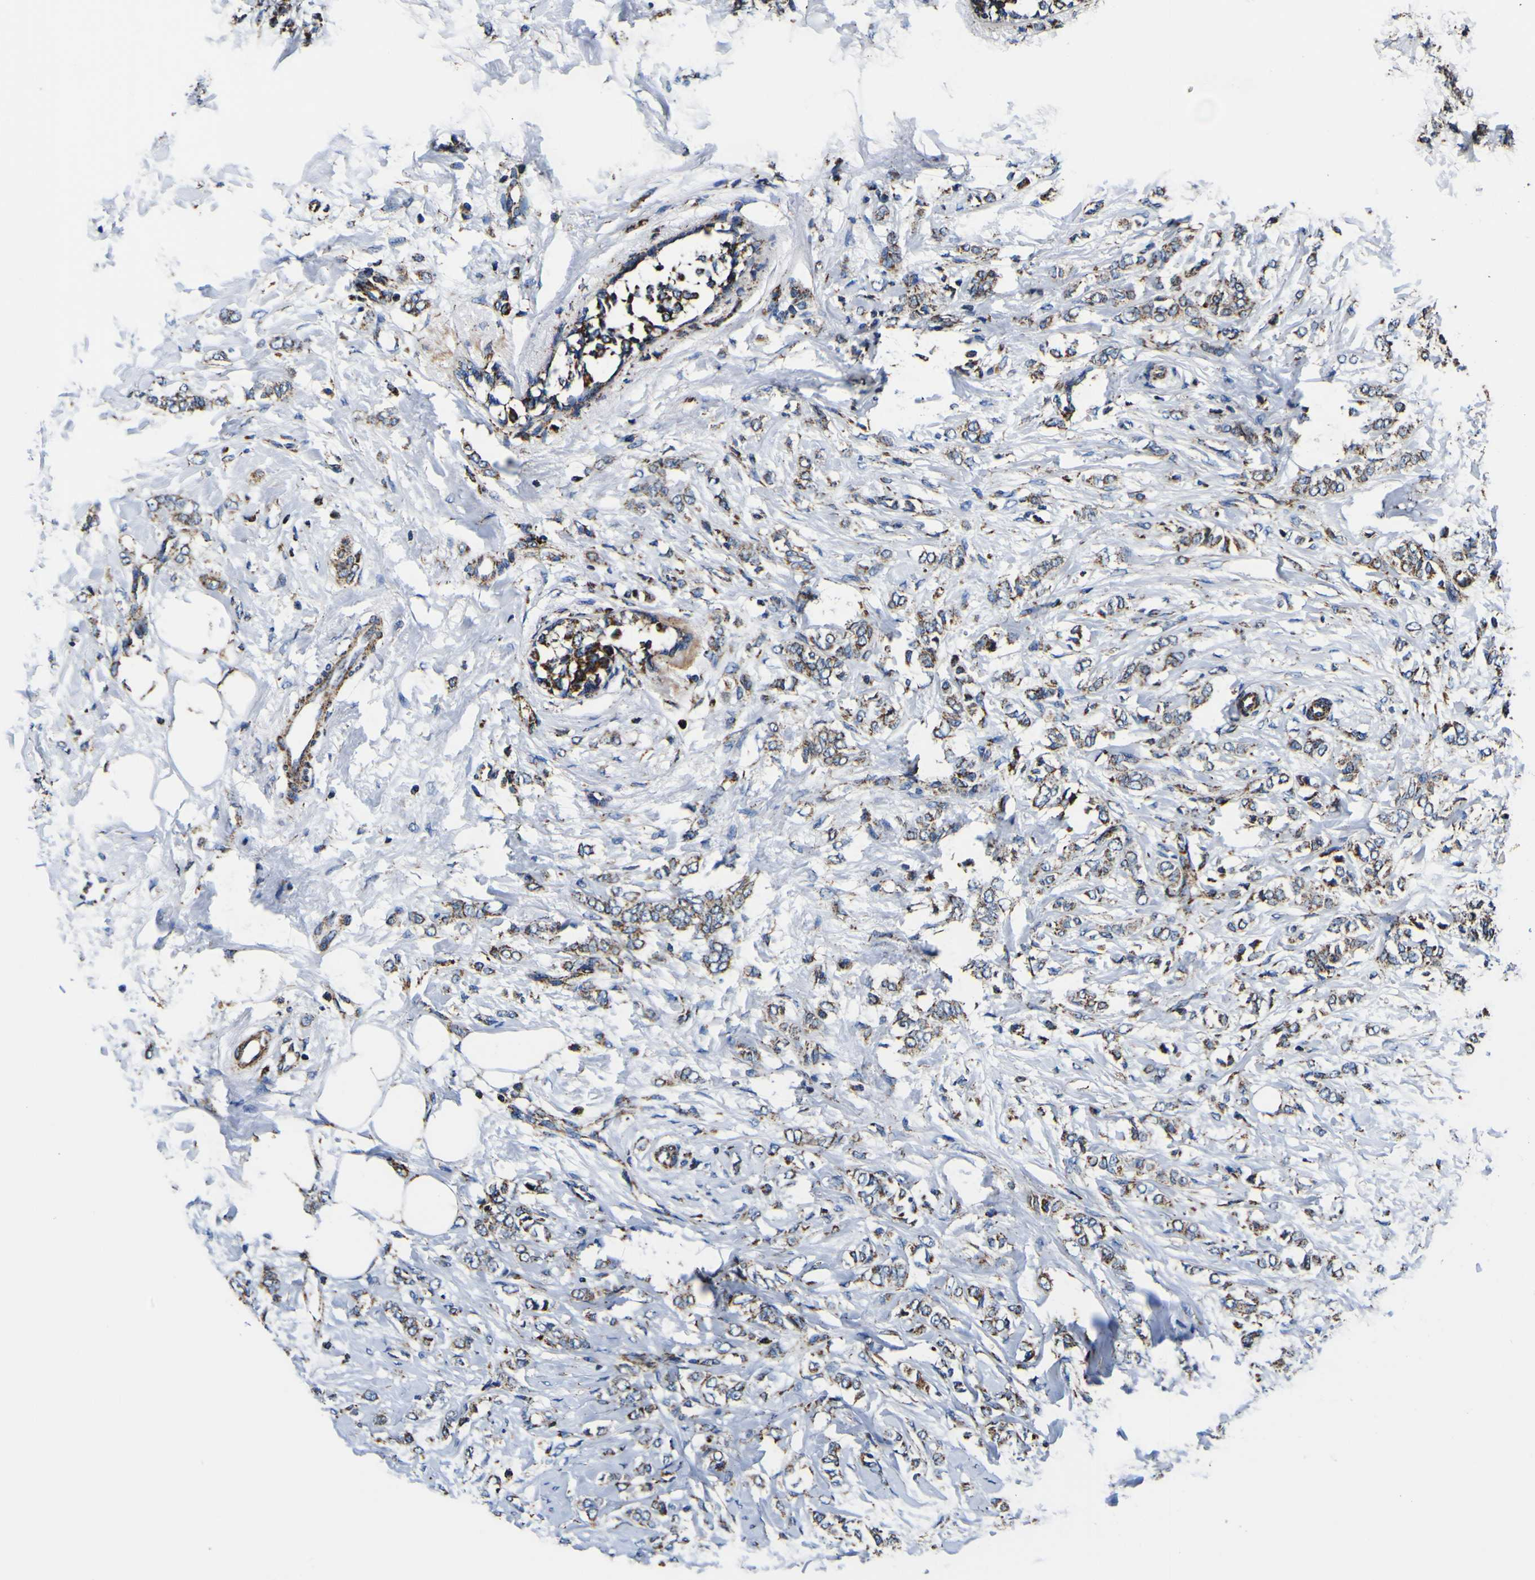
{"staining": {"intensity": "strong", "quantity": ">75%", "location": "cytoplasmic/membranous"}, "tissue": "breast cancer", "cell_type": "Tumor cells", "image_type": "cancer", "snomed": [{"axis": "morphology", "description": "Lobular carcinoma, in situ"}, {"axis": "morphology", "description": "Lobular carcinoma"}, {"axis": "topography", "description": "Breast"}], "caption": "IHC image of lobular carcinoma (breast) stained for a protein (brown), which demonstrates high levels of strong cytoplasmic/membranous staining in about >75% of tumor cells.", "gene": "PTRH2", "patient": {"sex": "female", "age": 41}}